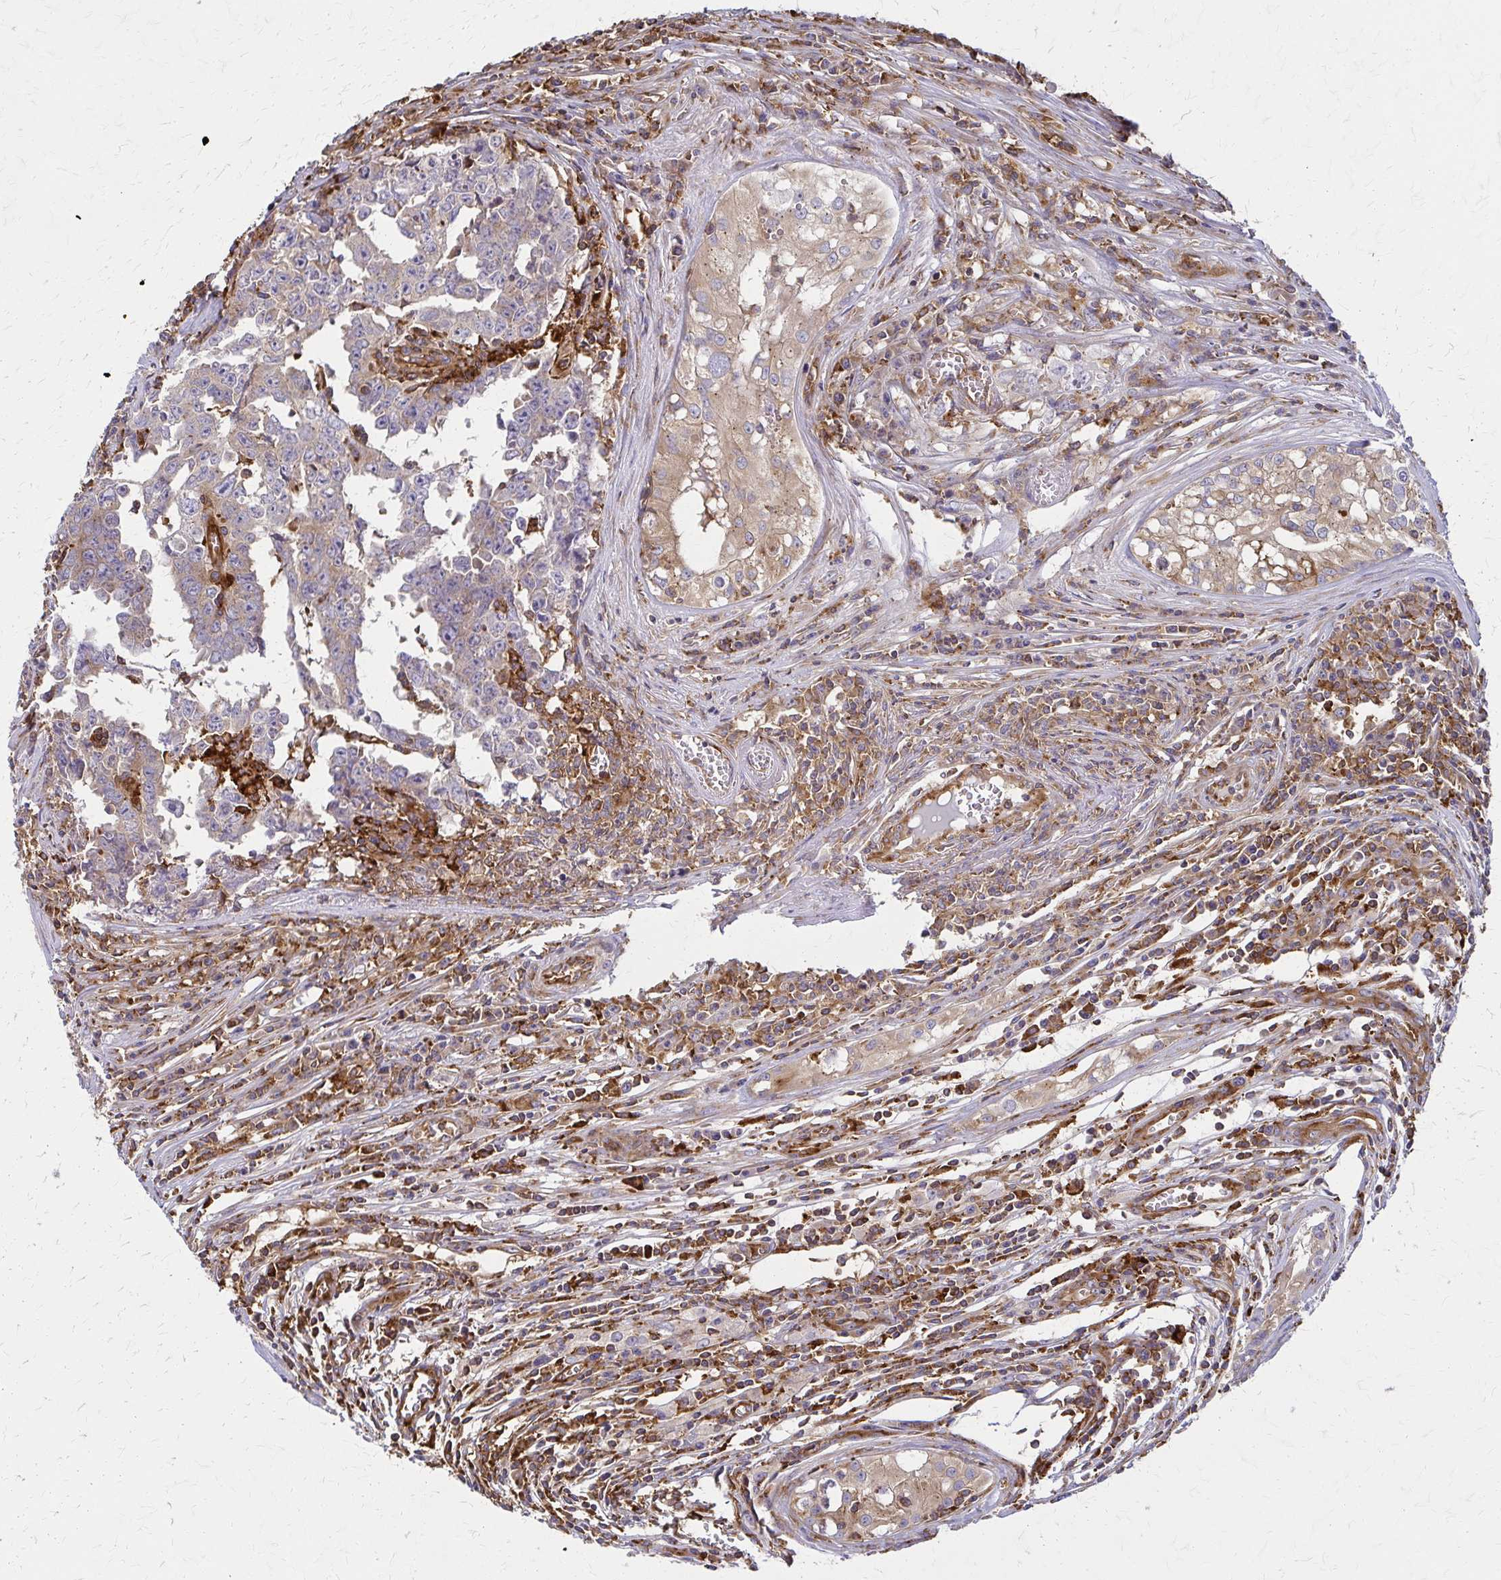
{"staining": {"intensity": "weak", "quantity": "25%-75%", "location": "cytoplasmic/membranous"}, "tissue": "testis cancer", "cell_type": "Tumor cells", "image_type": "cancer", "snomed": [{"axis": "morphology", "description": "Carcinoma, Embryonal, NOS"}, {"axis": "topography", "description": "Testis"}], "caption": "Immunohistochemical staining of human testis cancer (embryonal carcinoma) displays low levels of weak cytoplasmic/membranous positivity in approximately 25%-75% of tumor cells.", "gene": "WASF2", "patient": {"sex": "male", "age": 22}}